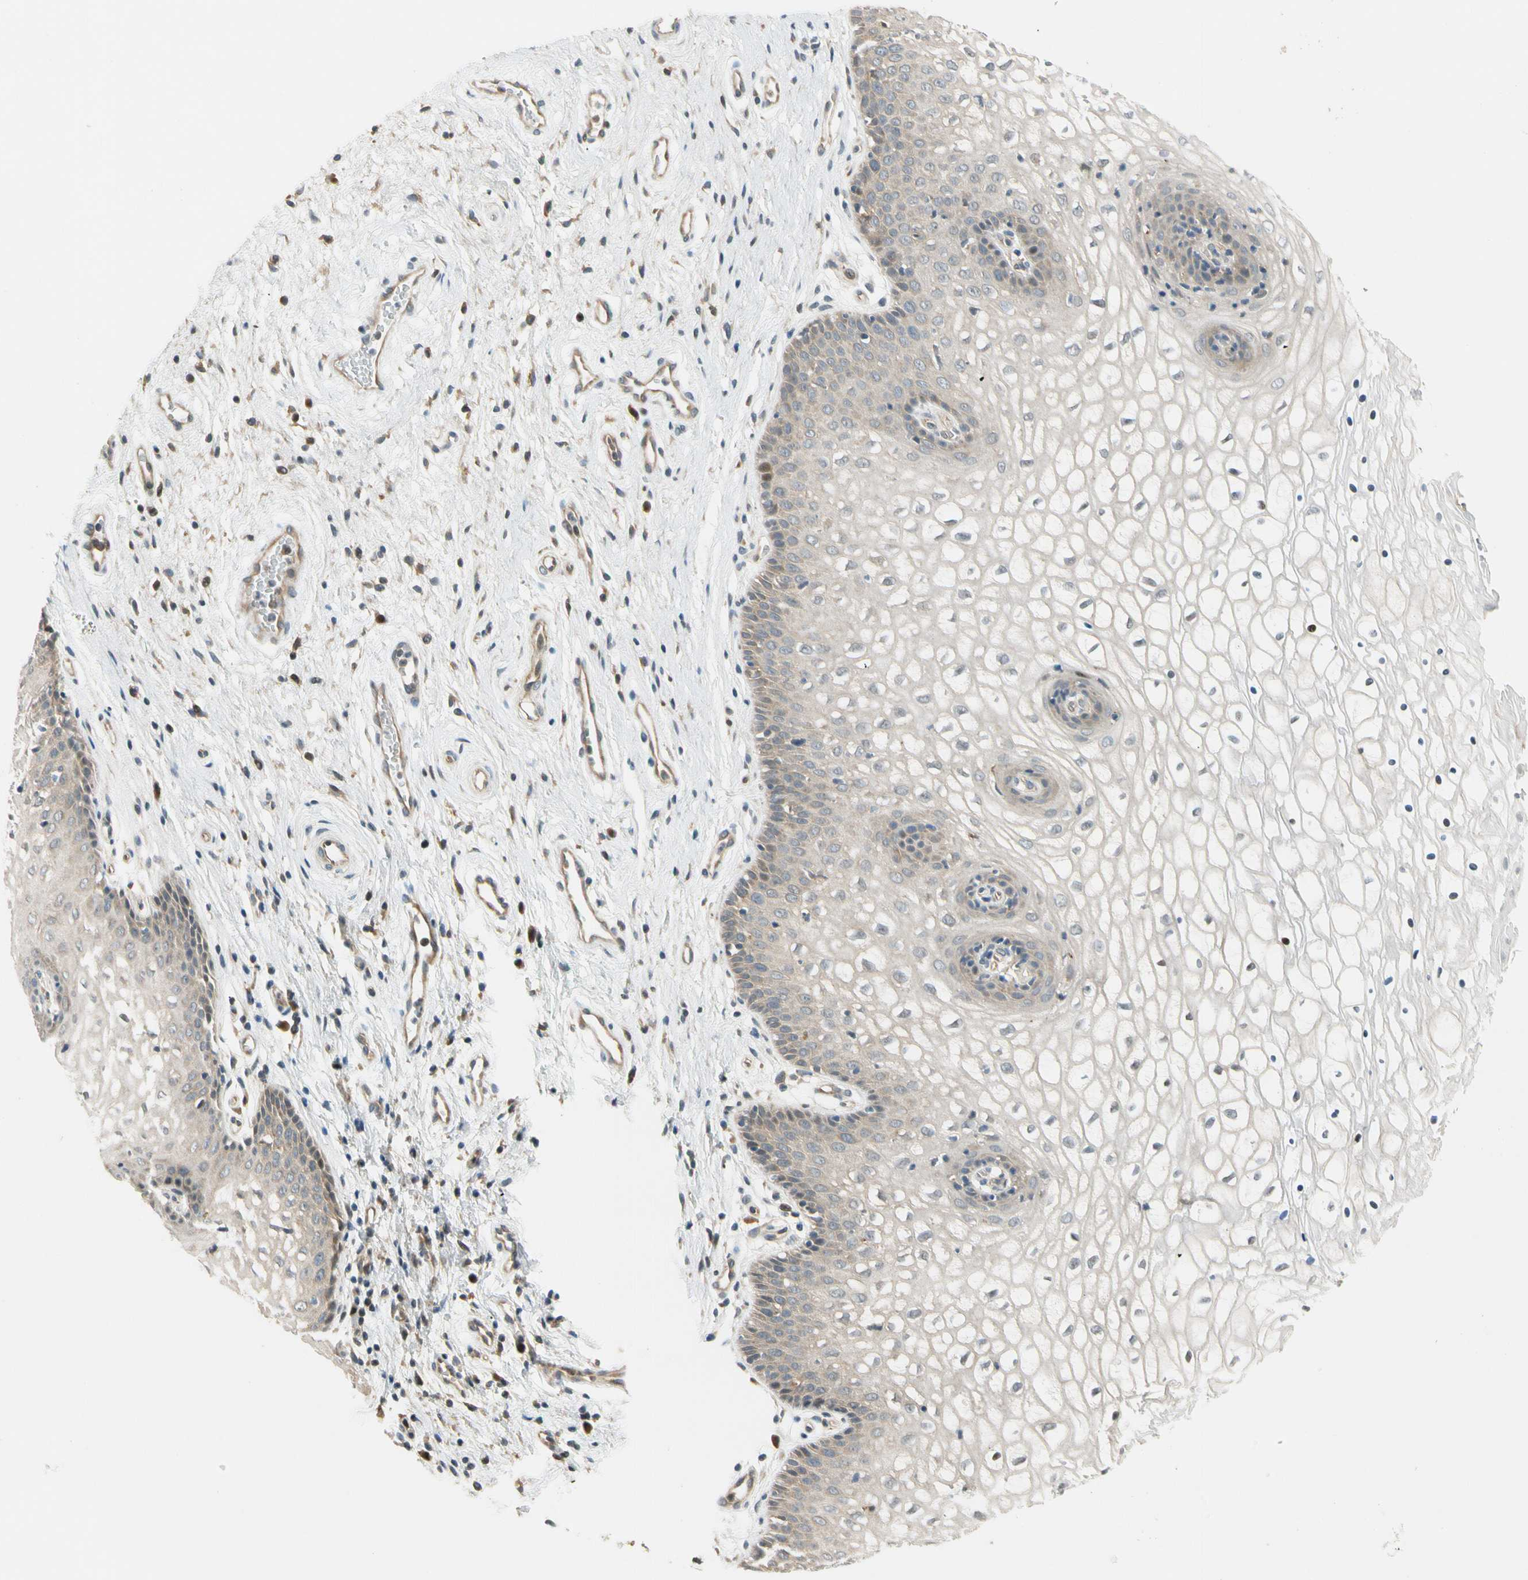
{"staining": {"intensity": "weak", "quantity": "25%-75%", "location": "cytoplasmic/membranous"}, "tissue": "vagina", "cell_type": "Squamous epithelial cells", "image_type": "normal", "snomed": [{"axis": "morphology", "description": "Normal tissue, NOS"}, {"axis": "topography", "description": "Vagina"}], "caption": "A brown stain labels weak cytoplasmic/membranous expression of a protein in squamous epithelial cells of unremarkable vagina. Using DAB (3,3'-diaminobenzidine) (brown) and hematoxylin (blue) stains, captured at high magnification using brightfield microscopy.", "gene": "GATD1", "patient": {"sex": "female", "age": 34}}